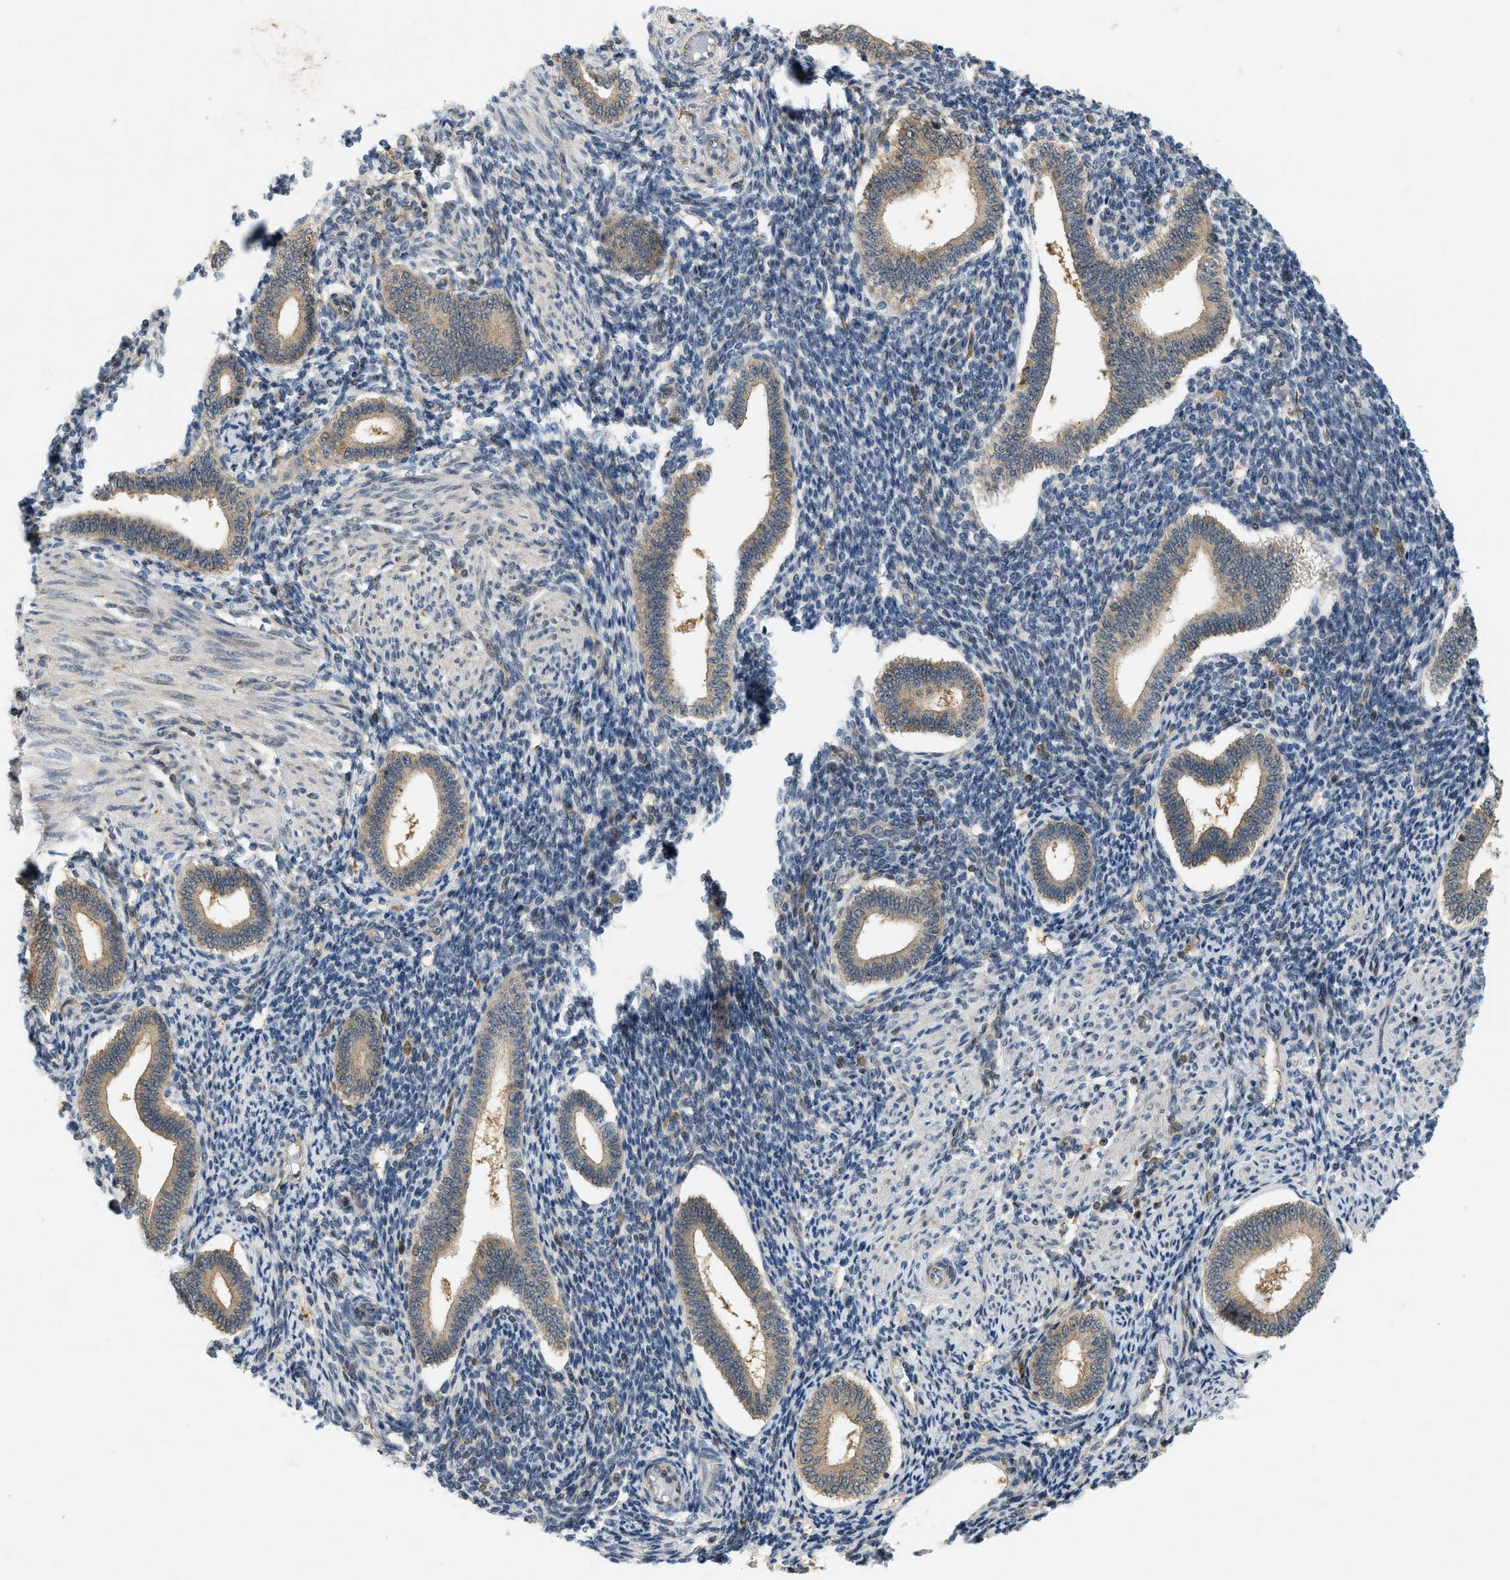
{"staining": {"intensity": "negative", "quantity": "none", "location": "none"}, "tissue": "endometrium", "cell_type": "Cells in endometrial stroma", "image_type": "normal", "snomed": [{"axis": "morphology", "description": "Normal tissue, NOS"}, {"axis": "topography", "description": "Endometrium"}], "caption": "Histopathology image shows no protein staining in cells in endometrial stroma of benign endometrium. (DAB IHC, high magnification).", "gene": "PDCL3", "patient": {"sex": "female", "age": 42}}